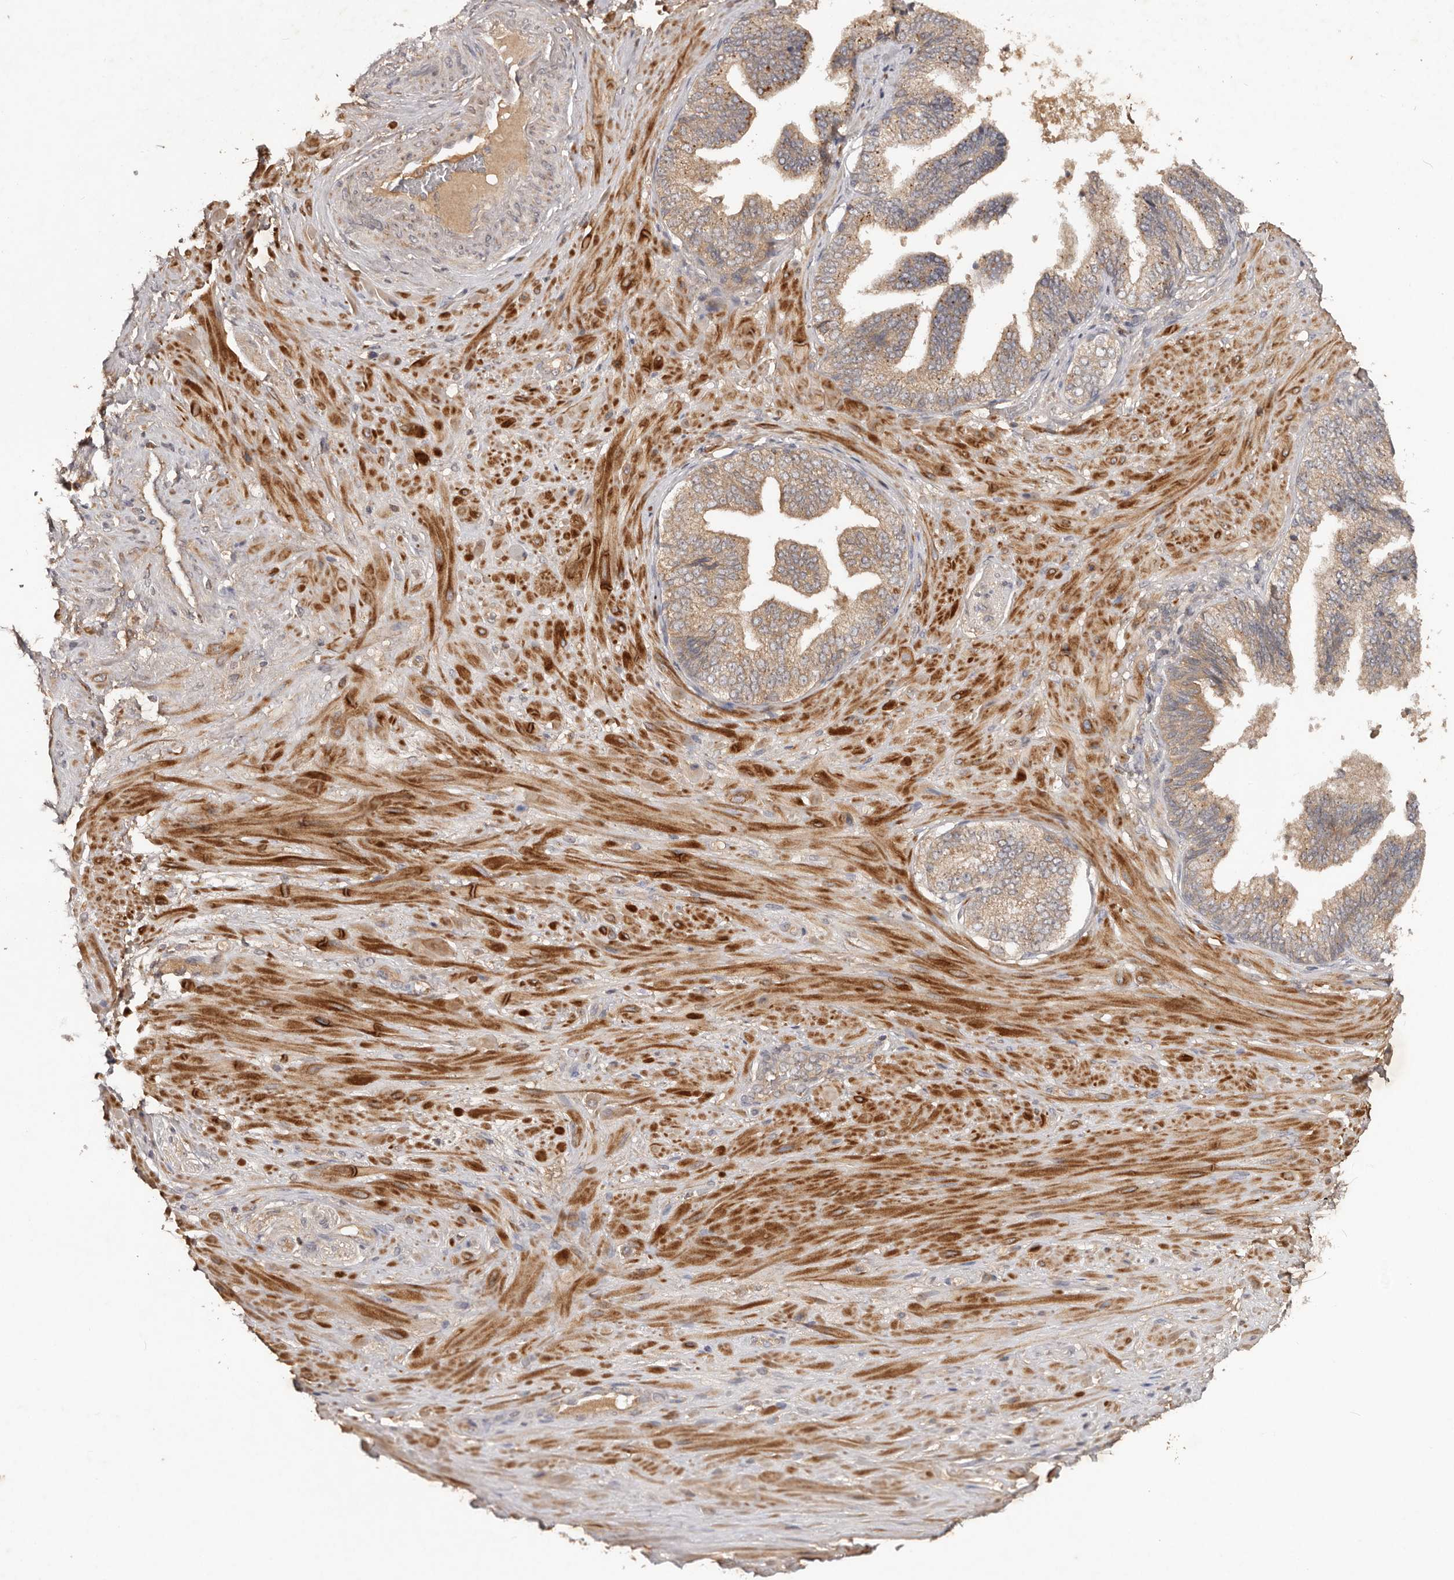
{"staining": {"intensity": "moderate", "quantity": ">75%", "location": "cytoplasmic/membranous"}, "tissue": "adipose tissue", "cell_type": "Adipocytes", "image_type": "normal", "snomed": [{"axis": "morphology", "description": "Normal tissue, NOS"}, {"axis": "morphology", "description": "Adenocarcinoma, Low grade"}, {"axis": "topography", "description": "Prostate"}, {"axis": "topography", "description": "Peripheral nerve tissue"}], "caption": "High-power microscopy captured an immunohistochemistry photomicrograph of benign adipose tissue, revealing moderate cytoplasmic/membranous expression in about >75% of adipocytes. (IHC, brightfield microscopy, high magnification).", "gene": "PKIB", "patient": {"sex": "male", "age": 63}}